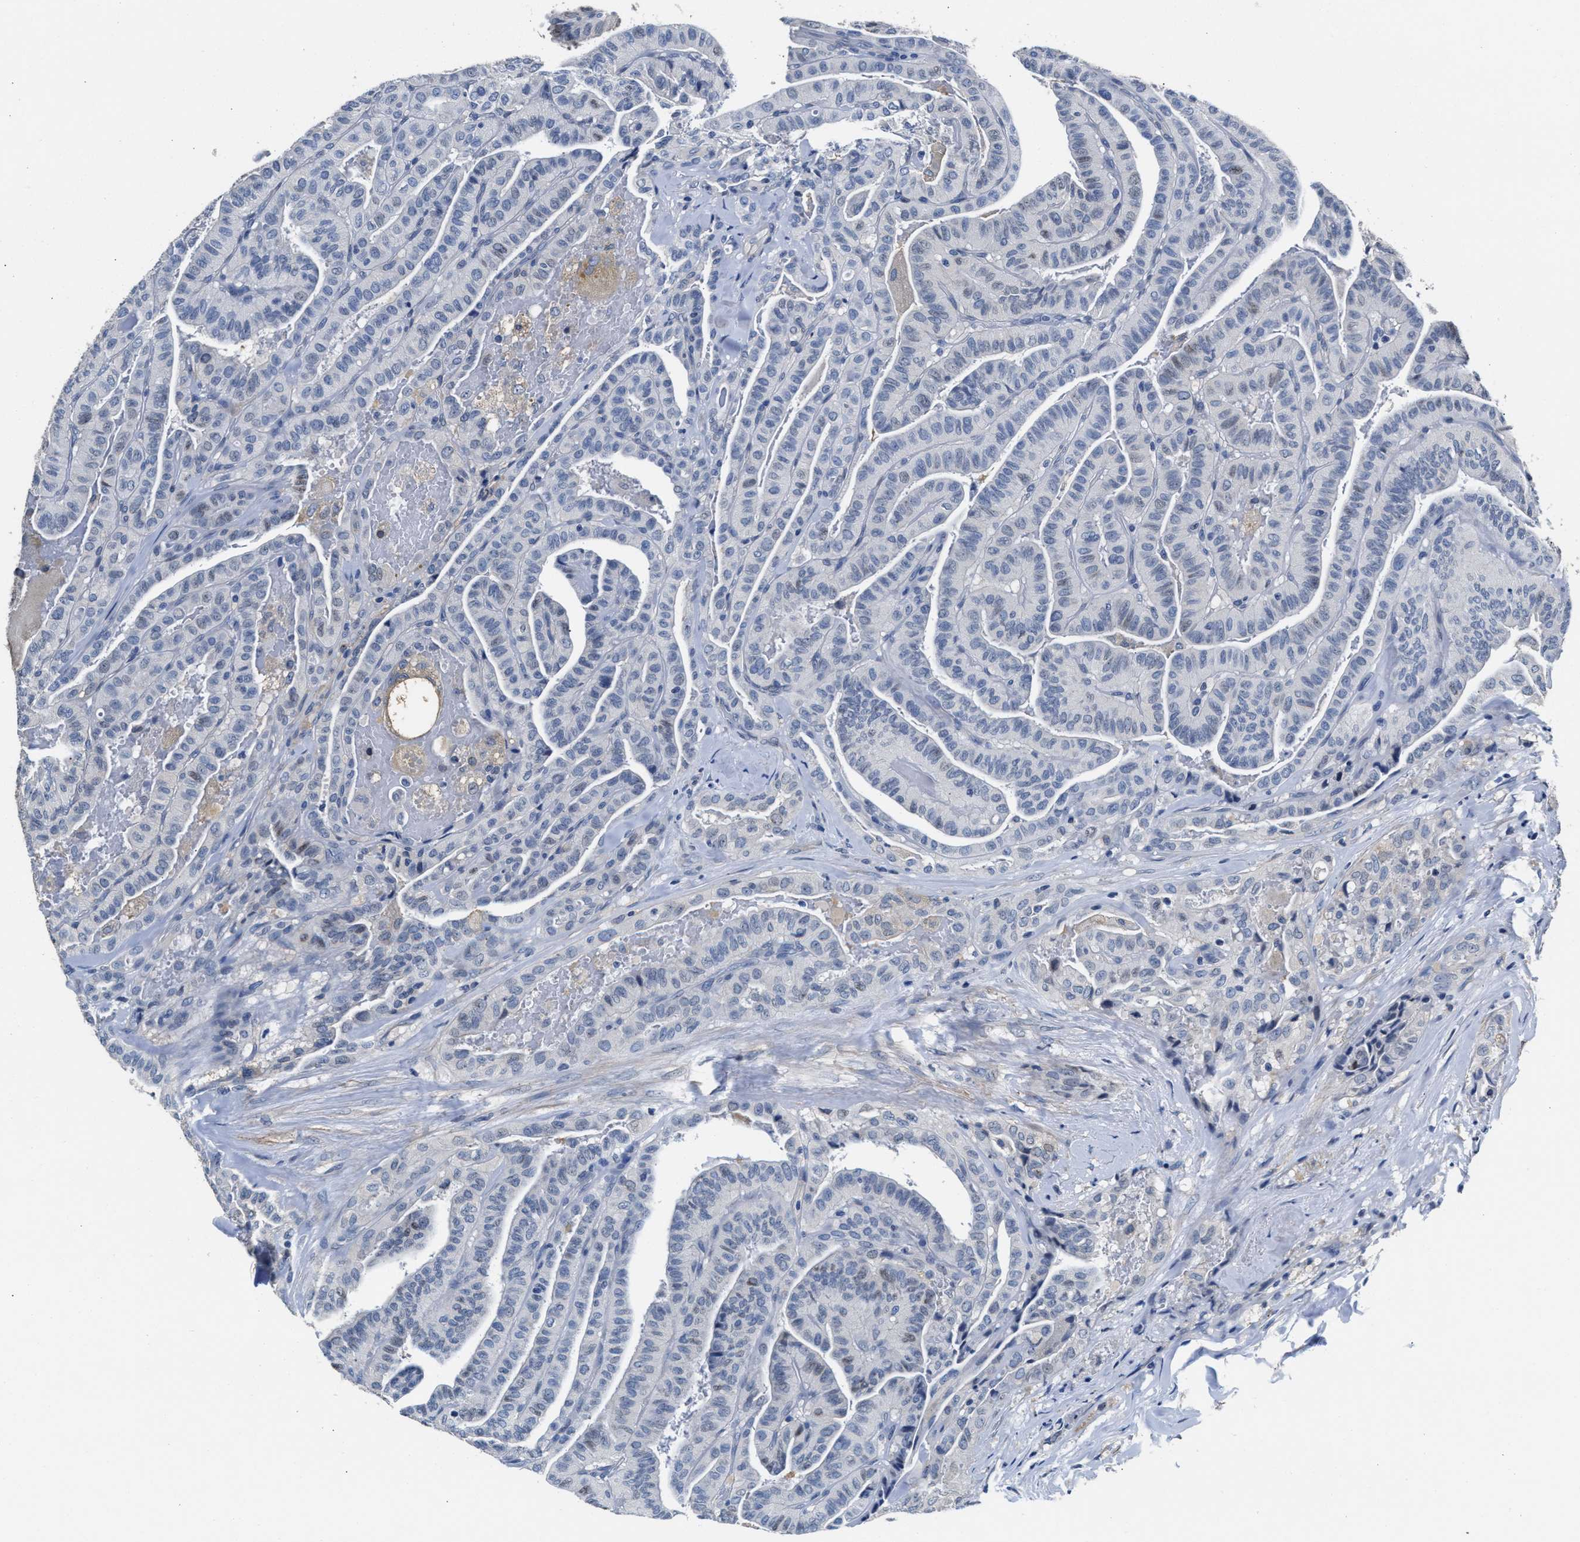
{"staining": {"intensity": "negative", "quantity": "none", "location": "none"}, "tissue": "thyroid cancer", "cell_type": "Tumor cells", "image_type": "cancer", "snomed": [{"axis": "morphology", "description": "Papillary adenocarcinoma, NOS"}, {"axis": "topography", "description": "Thyroid gland"}], "caption": "Tumor cells are negative for brown protein staining in thyroid papillary adenocarcinoma.", "gene": "MYH3", "patient": {"sex": "male", "age": 77}}